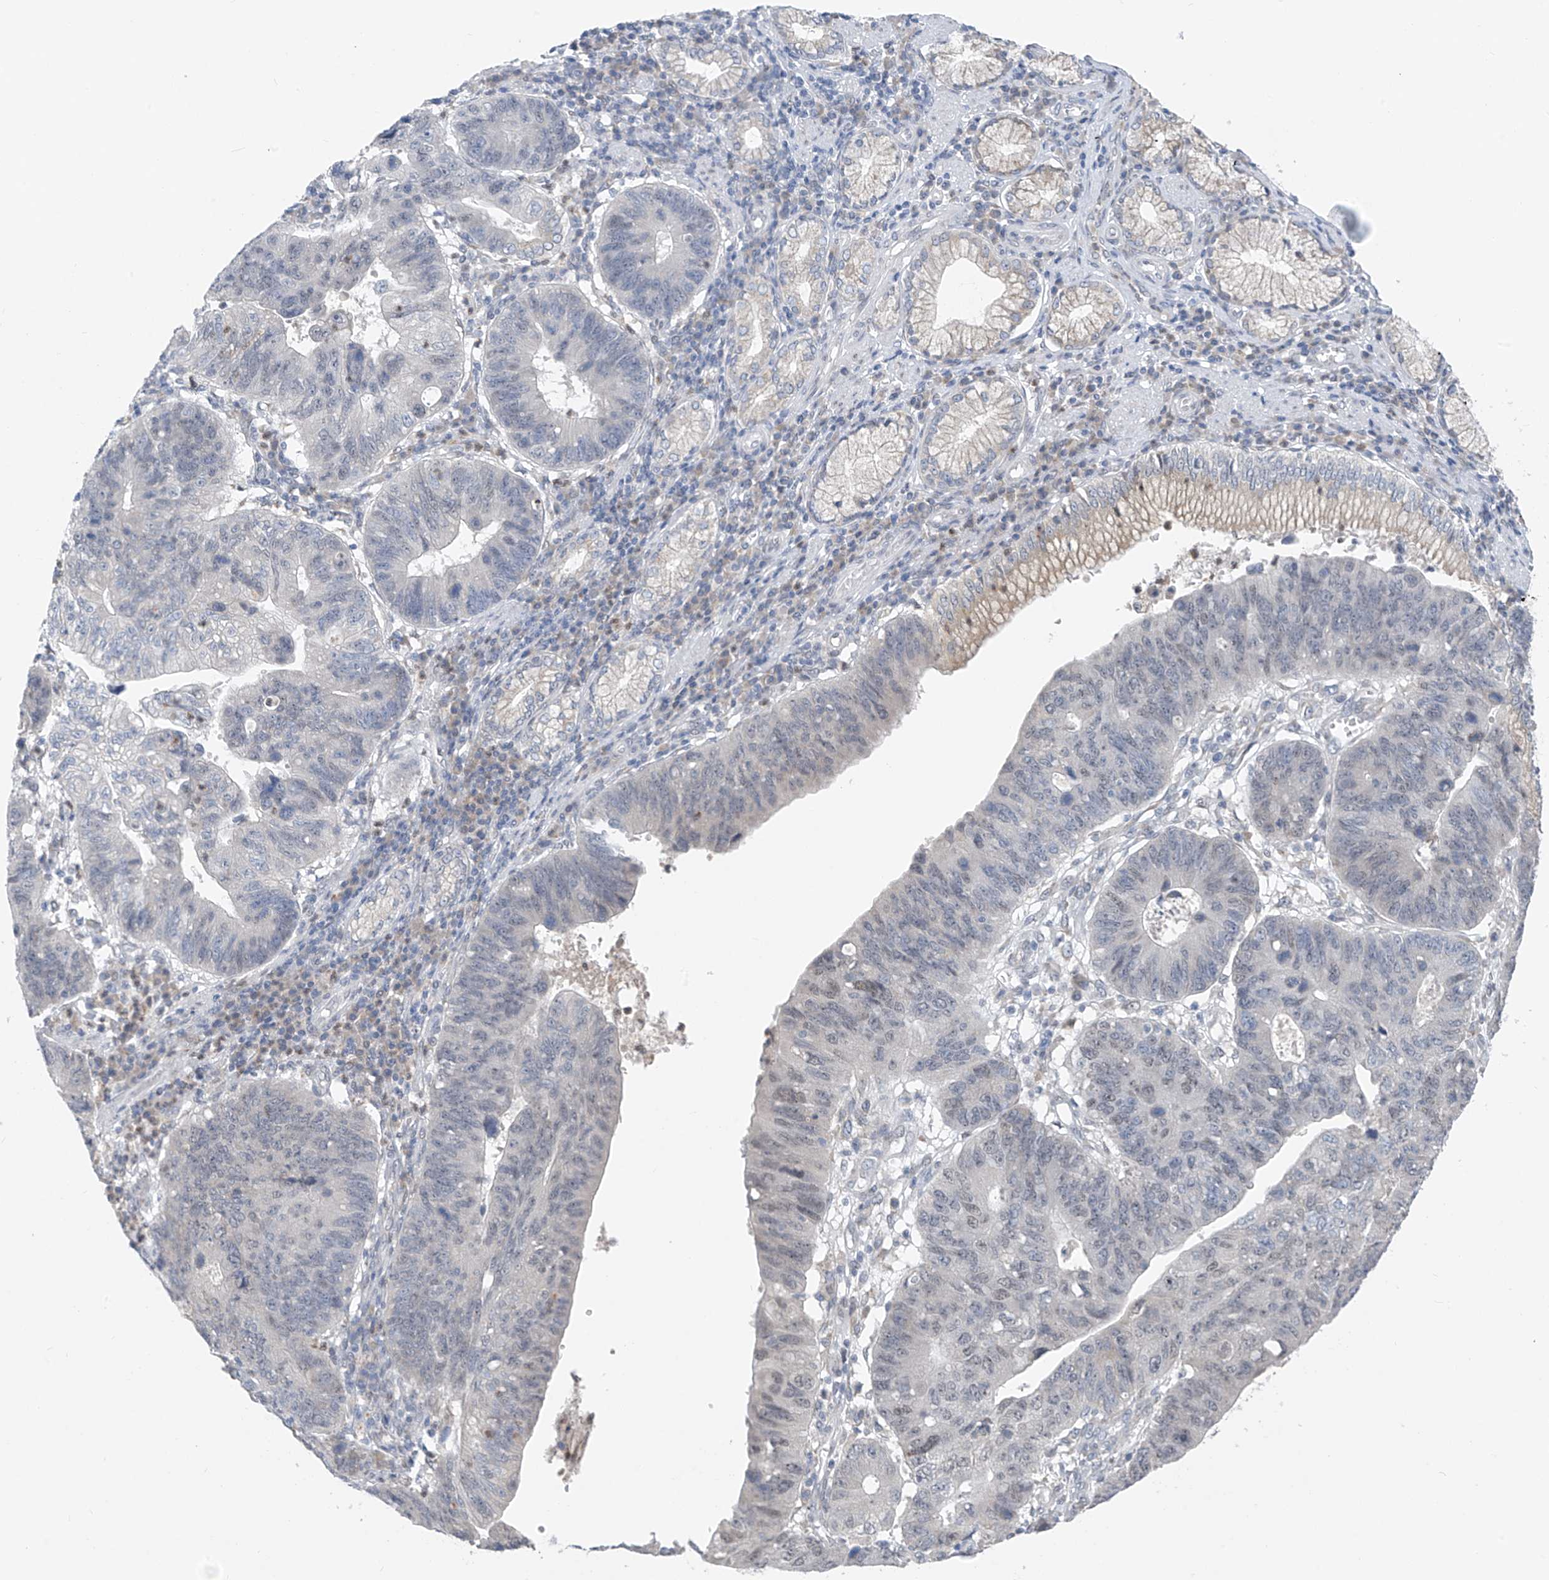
{"staining": {"intensity": "negative", "quantity": "none", "location": "none"}, "tissue": "stomach cancer", "cell_type": "Tumor cells", "image_type": "cancer", "snomed": [{"axis": "morphology", "description": "Adenocarcinoma, NOS"}, {"axis": "topography", "description": "Stomach"}], "caption": "Stomach adenocarcinoma stained for a protein using immunohistochemistry (IHC) exhibits no positivity tumor cells.", "gene": "CYP4V2", "patient": {"sex": "male", "age": 59}}